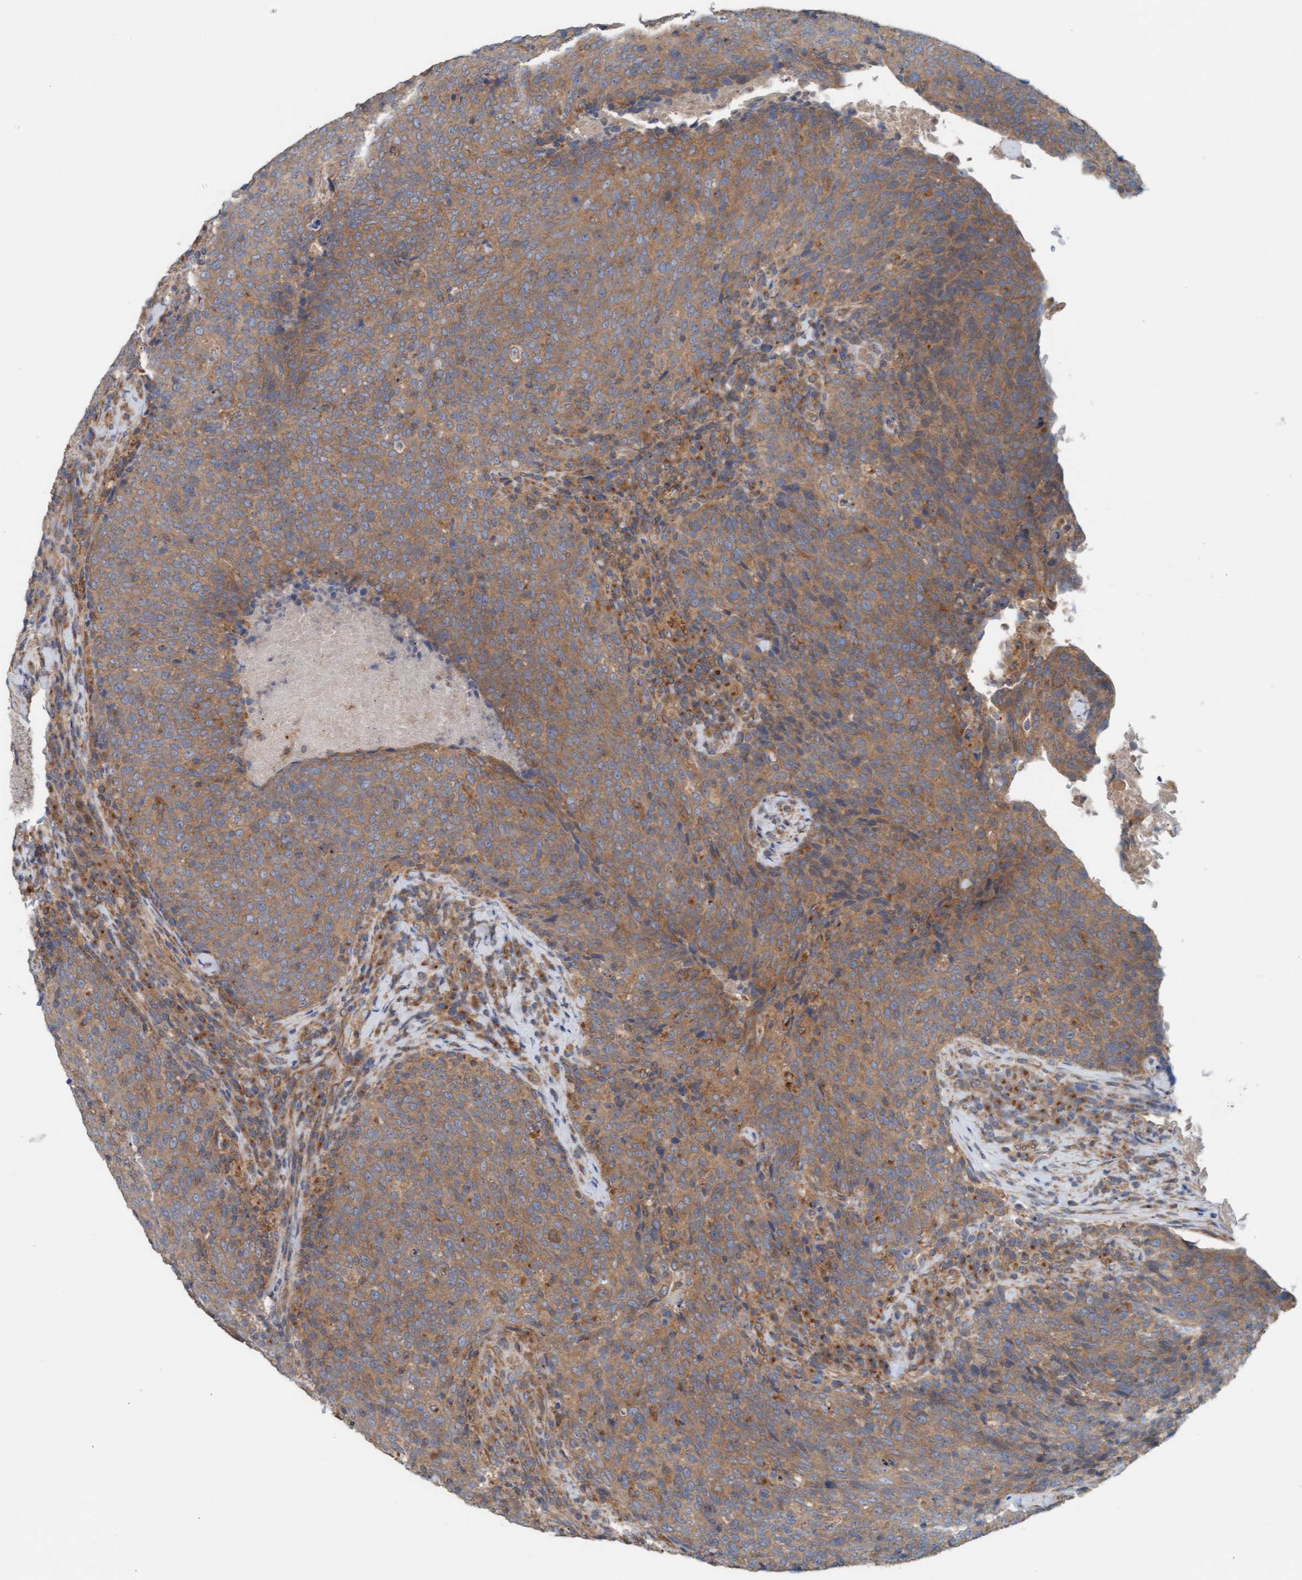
{"staining": {"intensity": "moderate", "quantity": "25%-75%", "location": "cytoplasmic/membranous"}, "tissue": "head and neck cancer", "cell_type": "Tumor cells", "image_type": "cancer", "snomed": [{"axis": "morphology", "description": "Squamous cell carcinoma, NOS"}, {"axis": "morphology", "description": "Squamous cell carcinoma, metastatic, NOS"}, {"axis": "topography", "description": "Lymph node"}, {"axis": "topography", "description": "Head-Neck"}], "caption": "Immunohistochemistry staining of metastatic squamous cell carcinoma (head and neck), which displays medium levels of moderate cytoplasmic/membranous positivity in approximately 25%-75% of tumor cells indicating moderate cytoplasmic/membranous protein positivity. The staining was performed using DAB (3,3'-diaminobenzidine) (brown) for protein detection and nuclei were counterstained in hematoxylin (blue).", "gene": "UBAP1", "patient": {"sex": "male", "age": 62}}